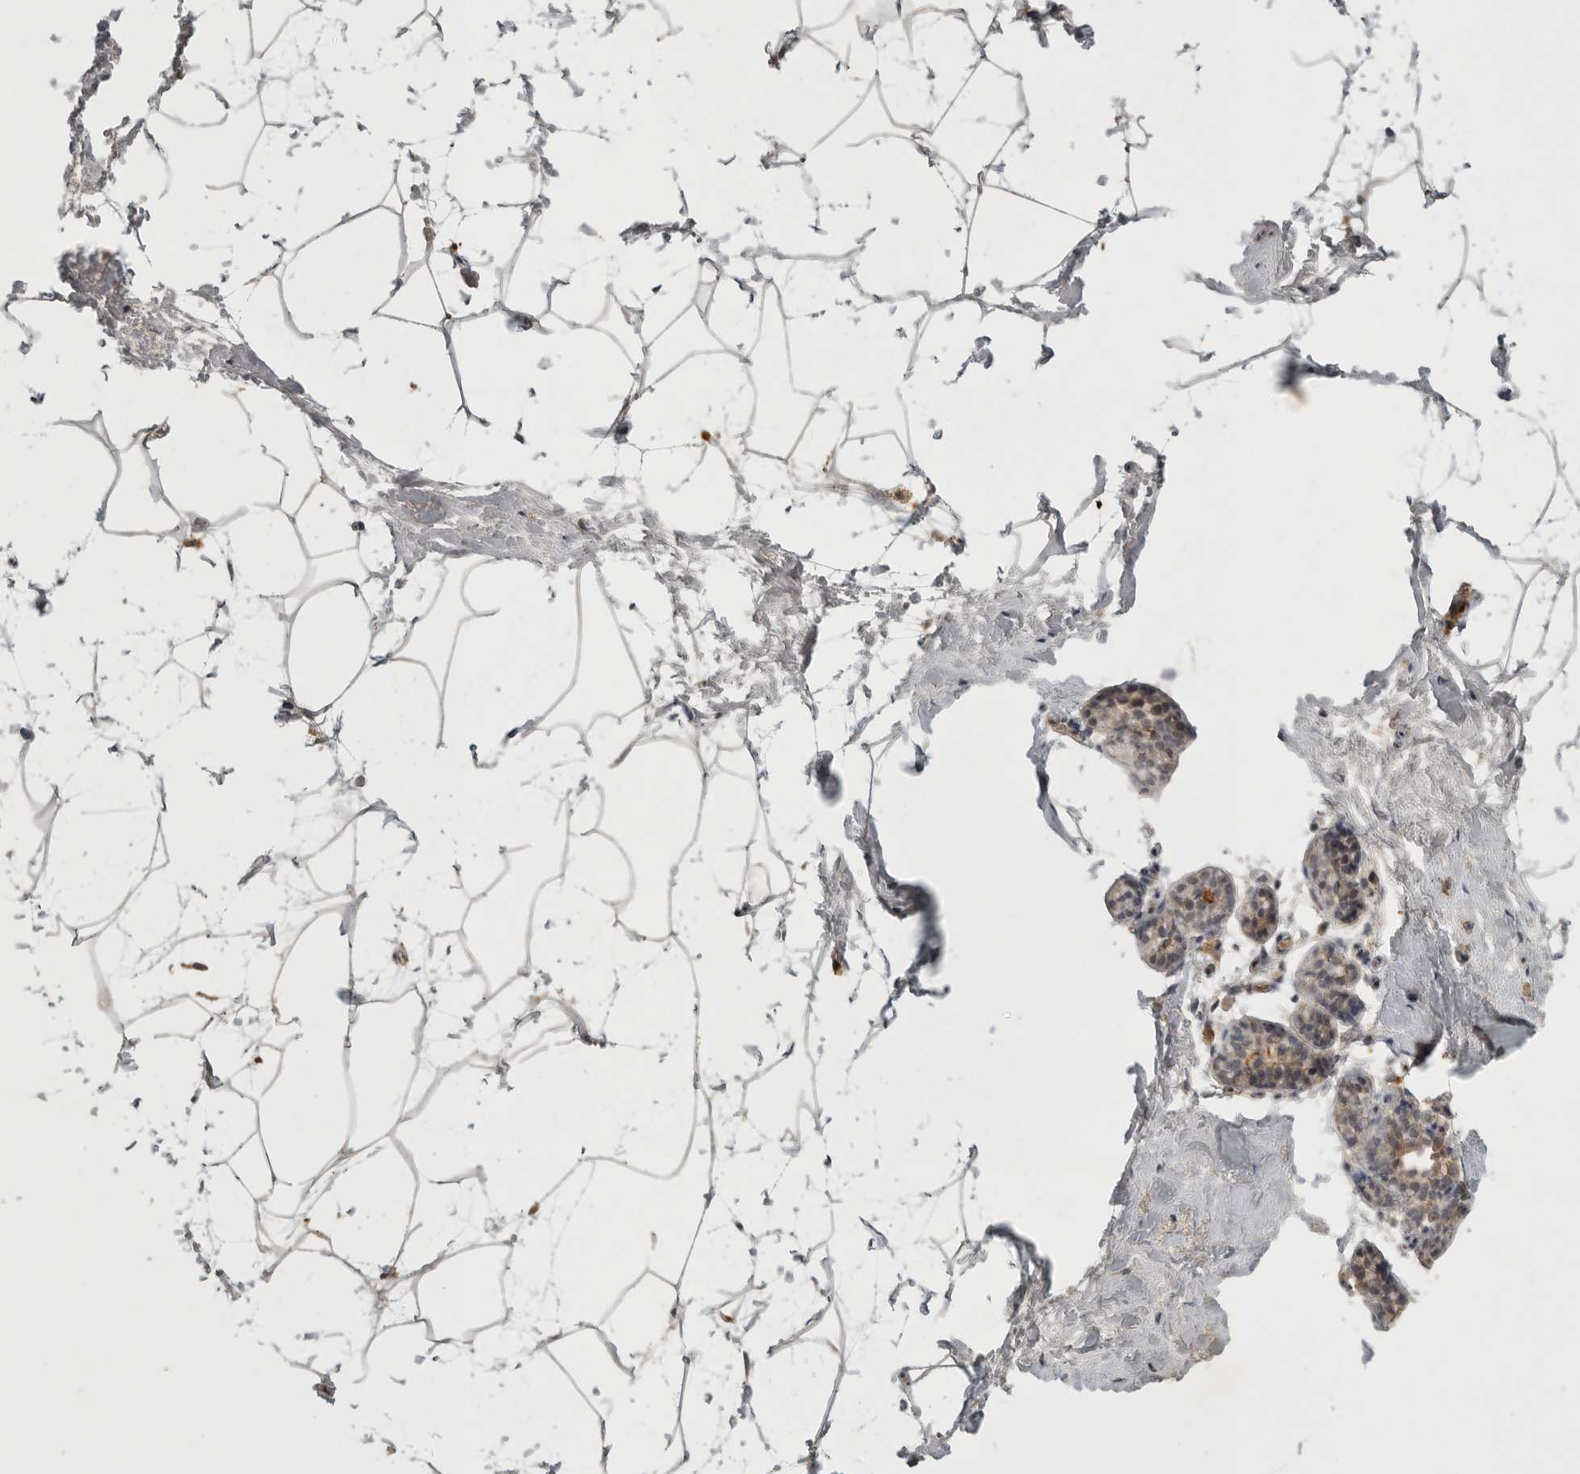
{"staining": {"intensity": "negative", "quantity": "none", "location": "none"}, "tissue": "breast", "cell_type": "Adipocytes", "image_type": "normal", "snomed": [{"axis": "morphology", "description": "Normal tissue, NOS"}, {"axis": "topography", "description": "Breast"}], "caption": "The immunohistochemistry (IHC) micrograph has no significant positivity in adipocytes of breast. (DAB IHC, high magnification).", "gene": "ADAMTS4", "patient": {"sex": "female", "age": 62}}